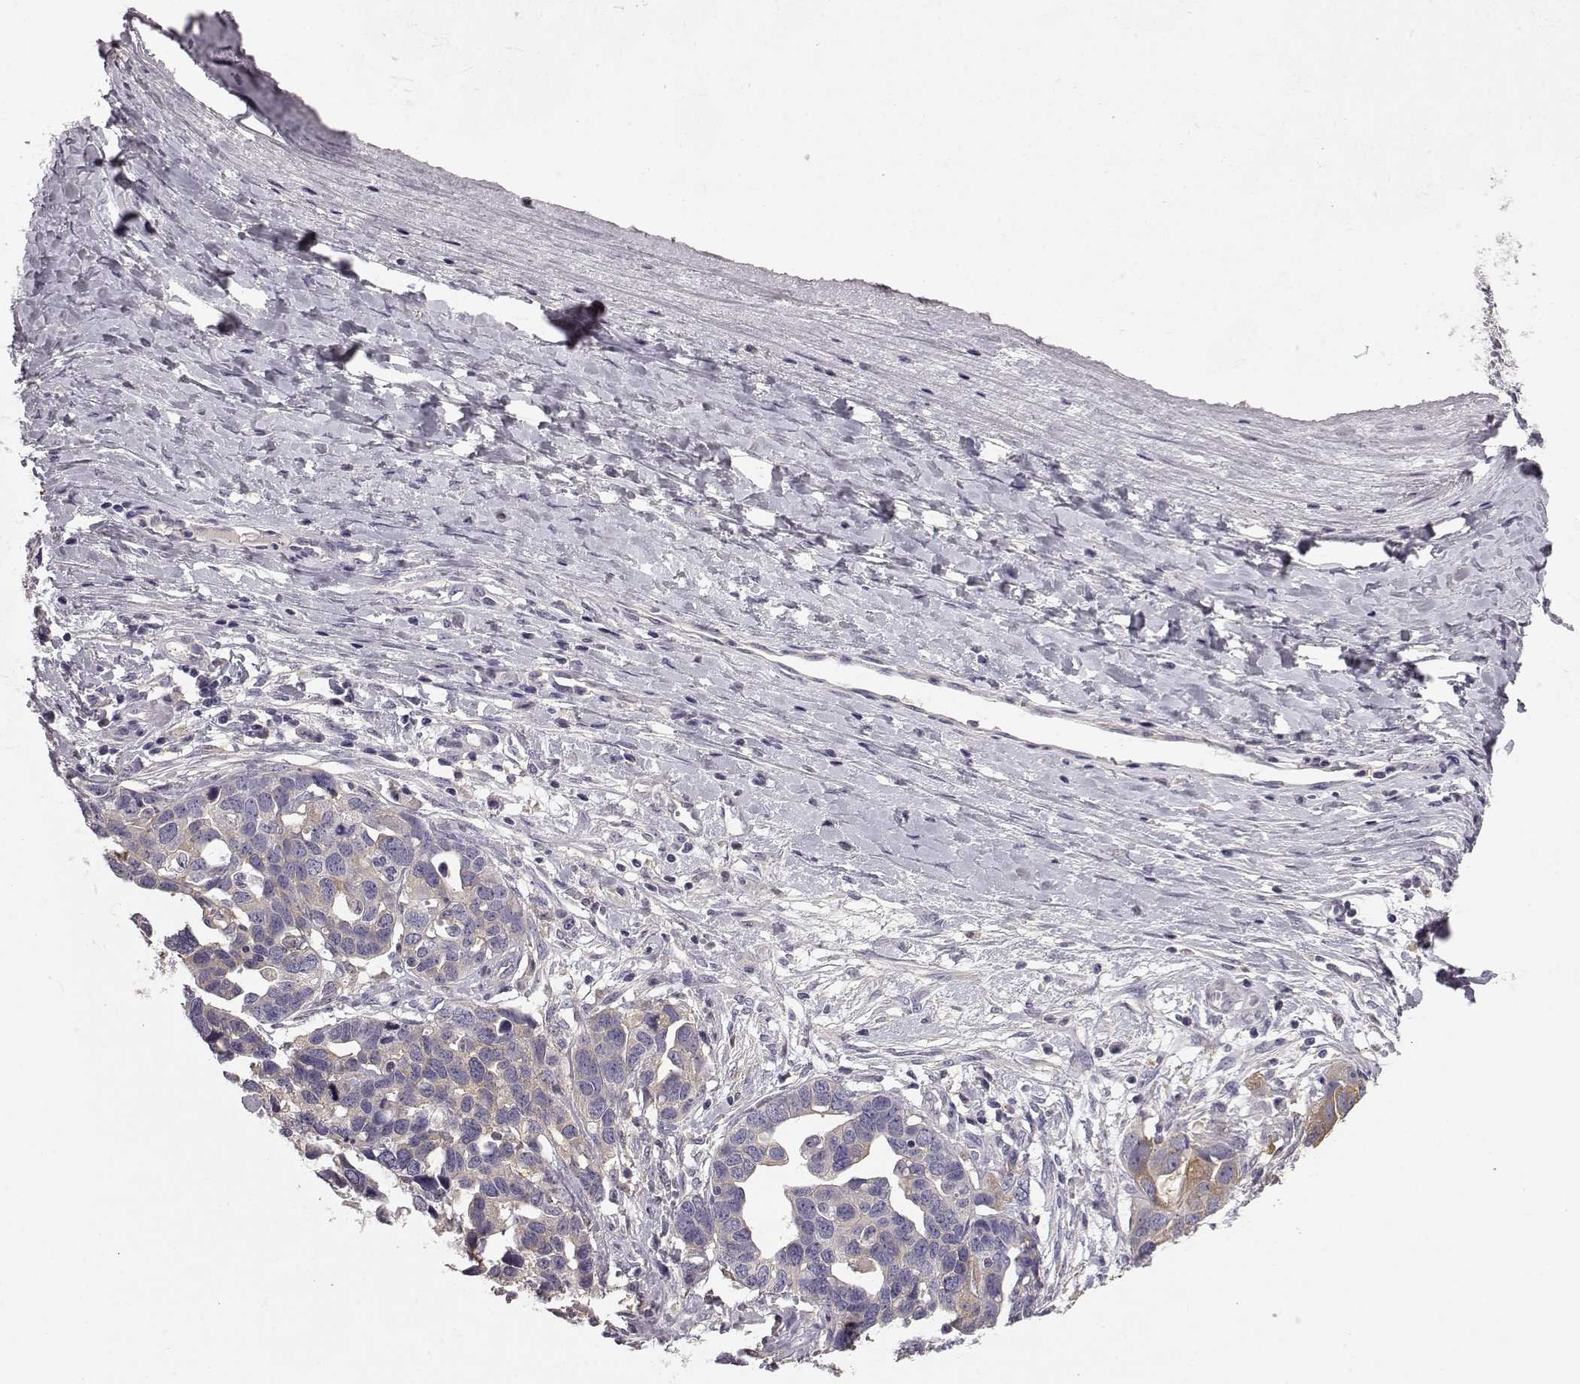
{"staining": {"intensity": "negative", "quantity": "none", "location": "none"}, "tissue": "ovarian cancer", "cell_type": "Tumor cells", "image_type": "cancer", "snomed": [{"axis": "morphology", "description": "Cystadenocarcinoma, serous, NOS"}, {"axis": "topography", "description": "Ovary"}], "caption": "Tumor cells show no significant staining in ovarian cancer (serous cystadenocarcinoma). (DAB IHC visualized using brightfield microscopy, high magnification).", "gene": "KRT85", "patient": {"sex": "female", "age": 54}}